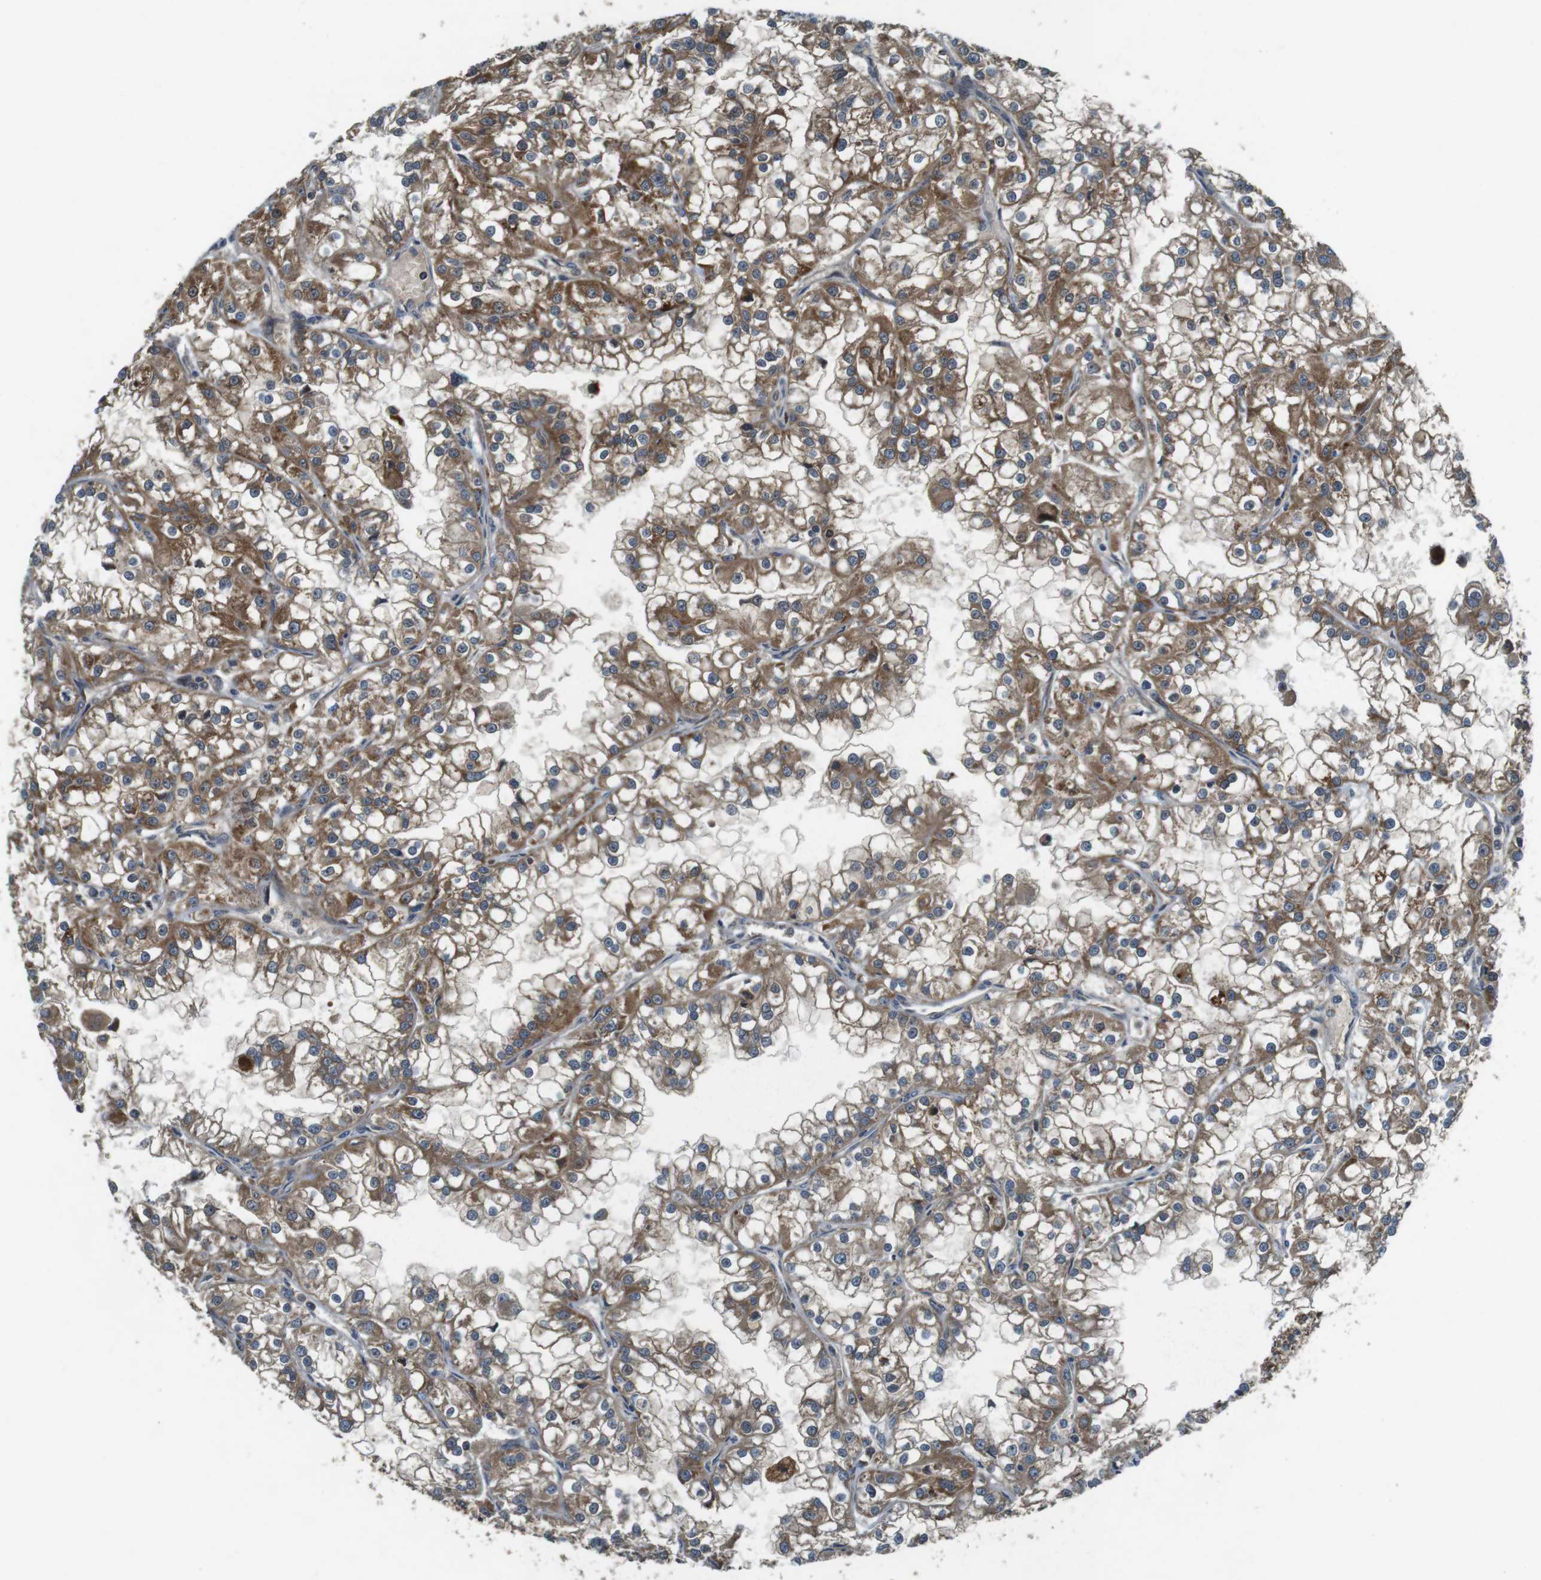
{"staining": {"intensity": "moderate", "quantity": ">75%", "location": "cytoplasmic/membranous"}, "tissue": "renal cancer", "cell_type": "Tumor cells", "image_type": "cancer", "snomed": [{"axis": "morphology", "description": "Adenocarcinoma, NOS"}, {"axis": "topography", "description": "Kidney"}], "caption": "Immunohistochemistry micrograph of neoplastic tissue: renal cancer (adenocarcinoma) stained using immunohistochemistry demonstrates medium levels of moderate protein expression localized specifically in the cytoplasmic/membranous of tumor cells, appearing as a cytoplasmic/membranous brown color.", "gene": "IFFO2", "patient": {"sex": "female", "age": 52}}